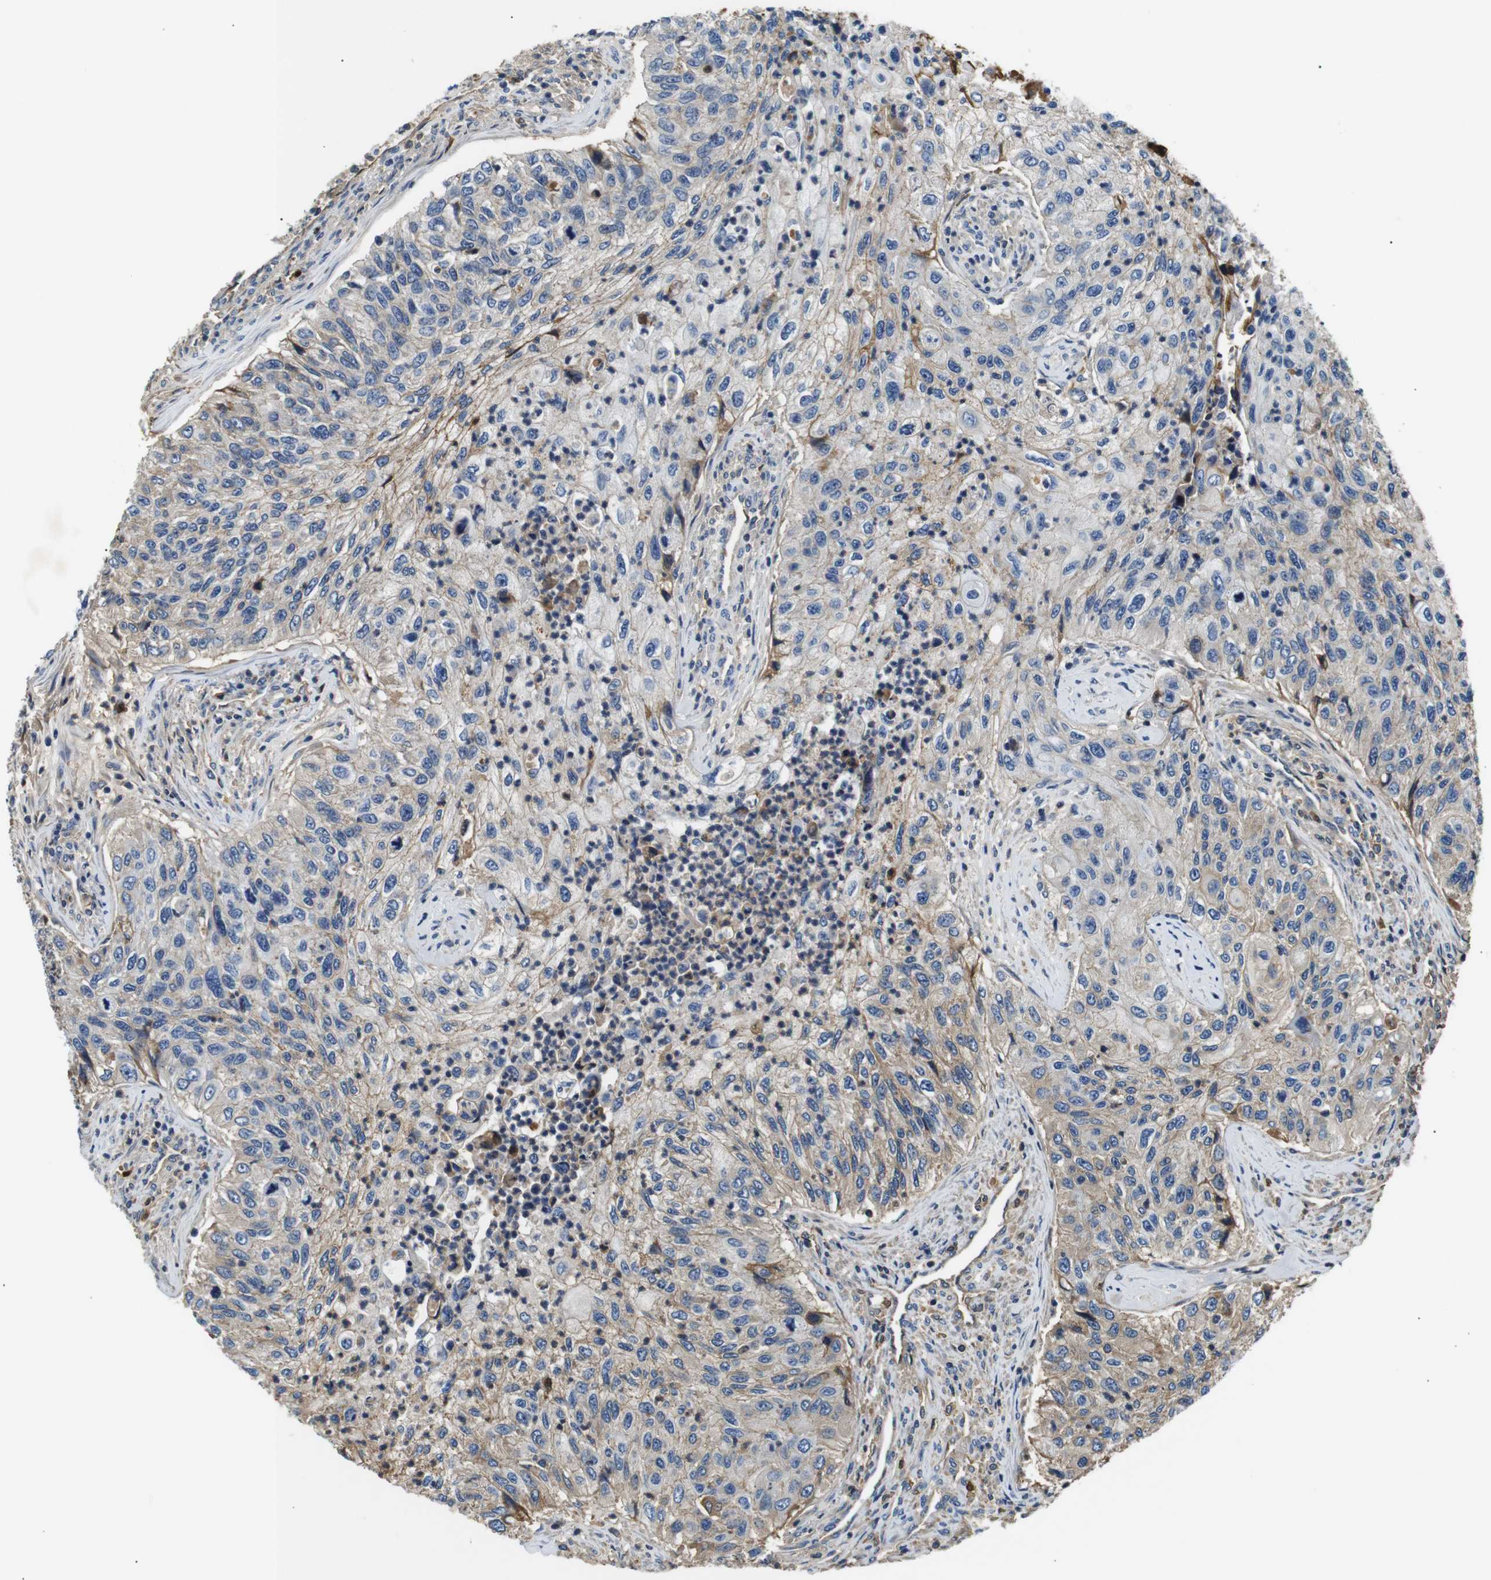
{"staining": {"intensity": "weak", "quantity": "25%-75%", "location": "cytoplasmic/membranous"}, "tissue": "urothelial cancer", "cell_type": "Tumor cells", "image_type": "cancer", "snomed": [{"axis": "morphology", "description": "Urothelial carcinoma, High grade"}, {"axis": "topography", "description": "Urinary bladder"}], "caption": "There is low levels of weak cytoplasmic/membranous expression in tumor cells of urothelial cancer, as demonstrated by immunohistochemical staining (brown color).", "gene": "LHCGR", "patient": {"sex": "female", "age": 60}}